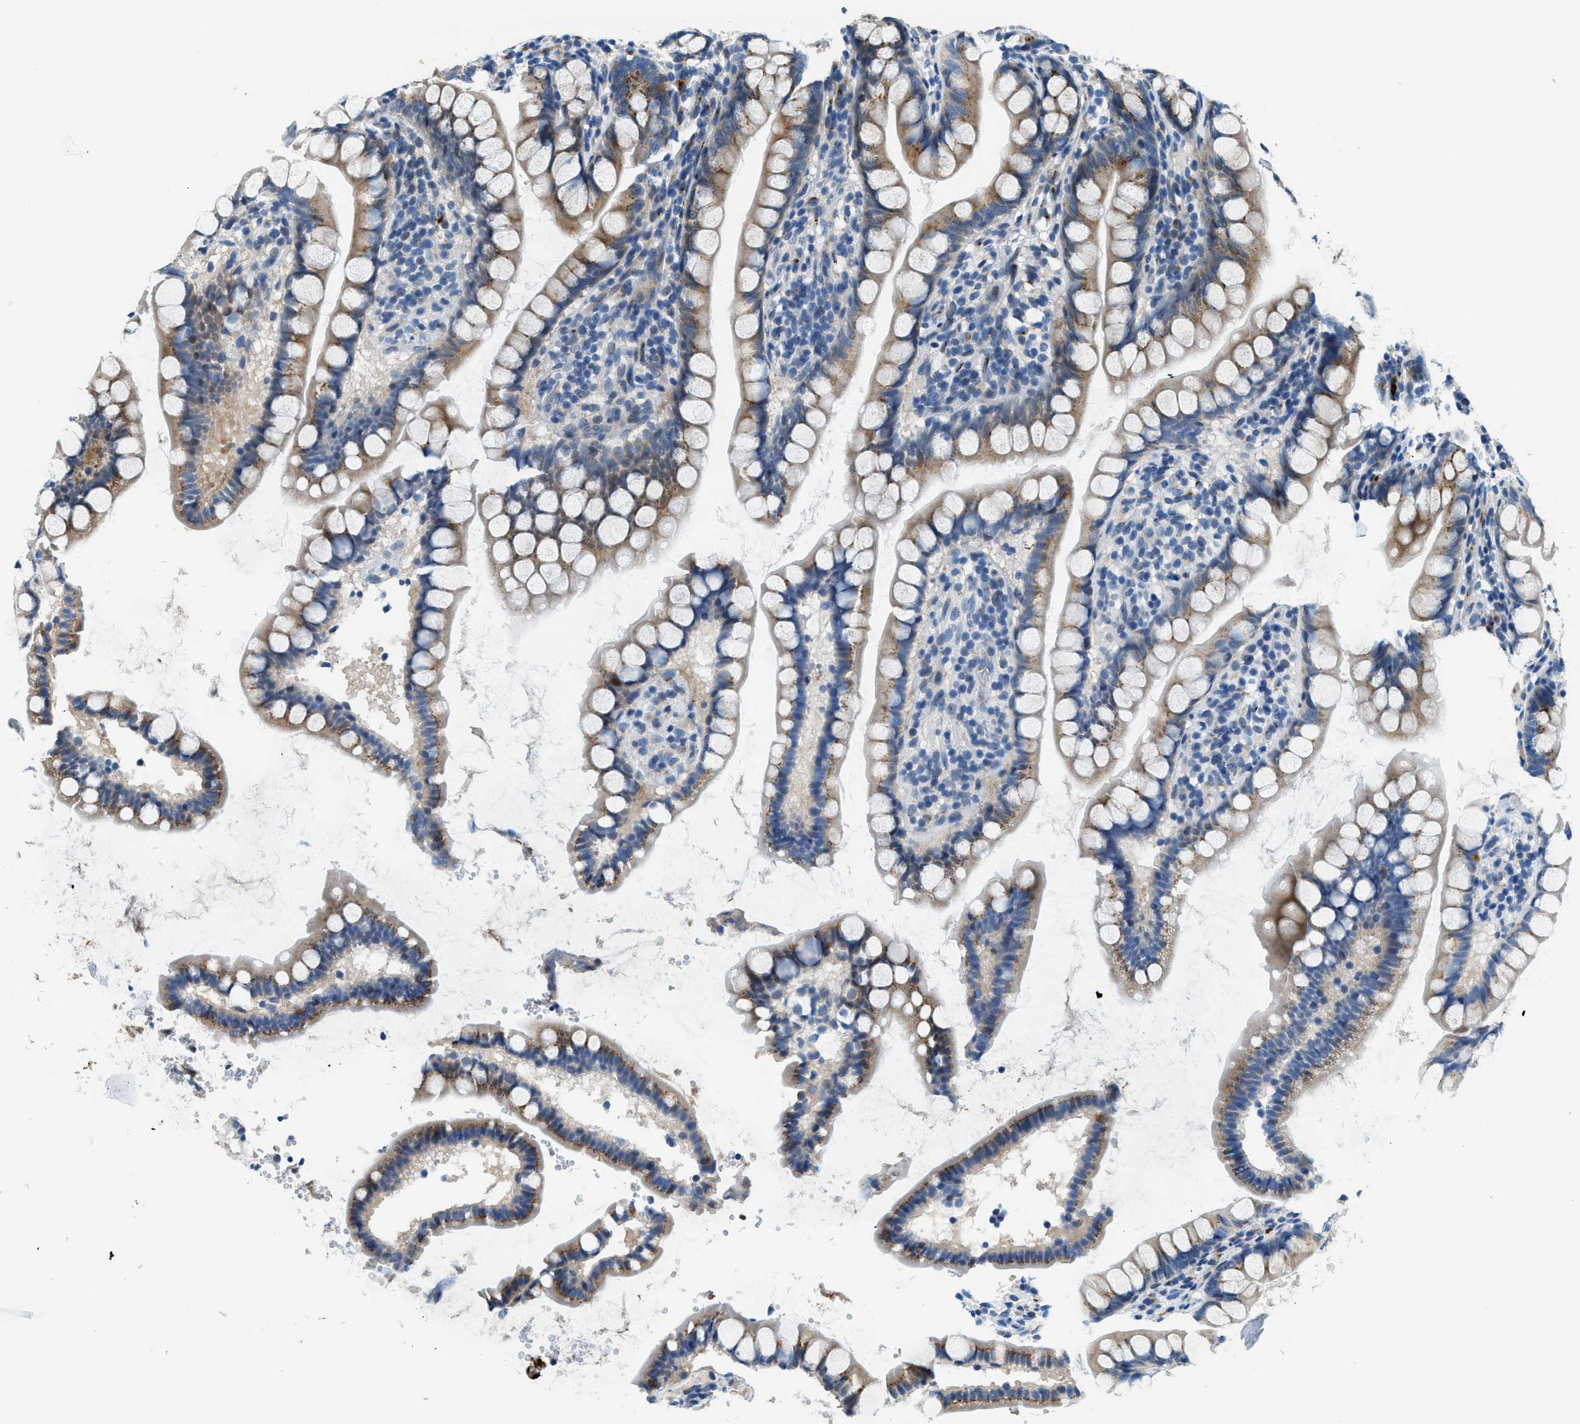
{"staining": {"intensity": "moderate", "quantity": "25%-75%", "location": "cytoplasmic/membranous"}, "tissue": "small intestine", "cell_type": "Glandular cells", "image_type": "normal", "snomed": [{"axis": "morphology", "description": "Normal tissue, NOS"}, {"axis": "topography", "description": "Small intestine"}], "caption": "Immunohistochemical staining of normal small intestine shows 25%-75% levels of moderate cytoplasmic/membranous protein expression in about 25%-75% of glandular cells.", "gene": "FUT8", "patient": {"sex": "female", "age": 84}}